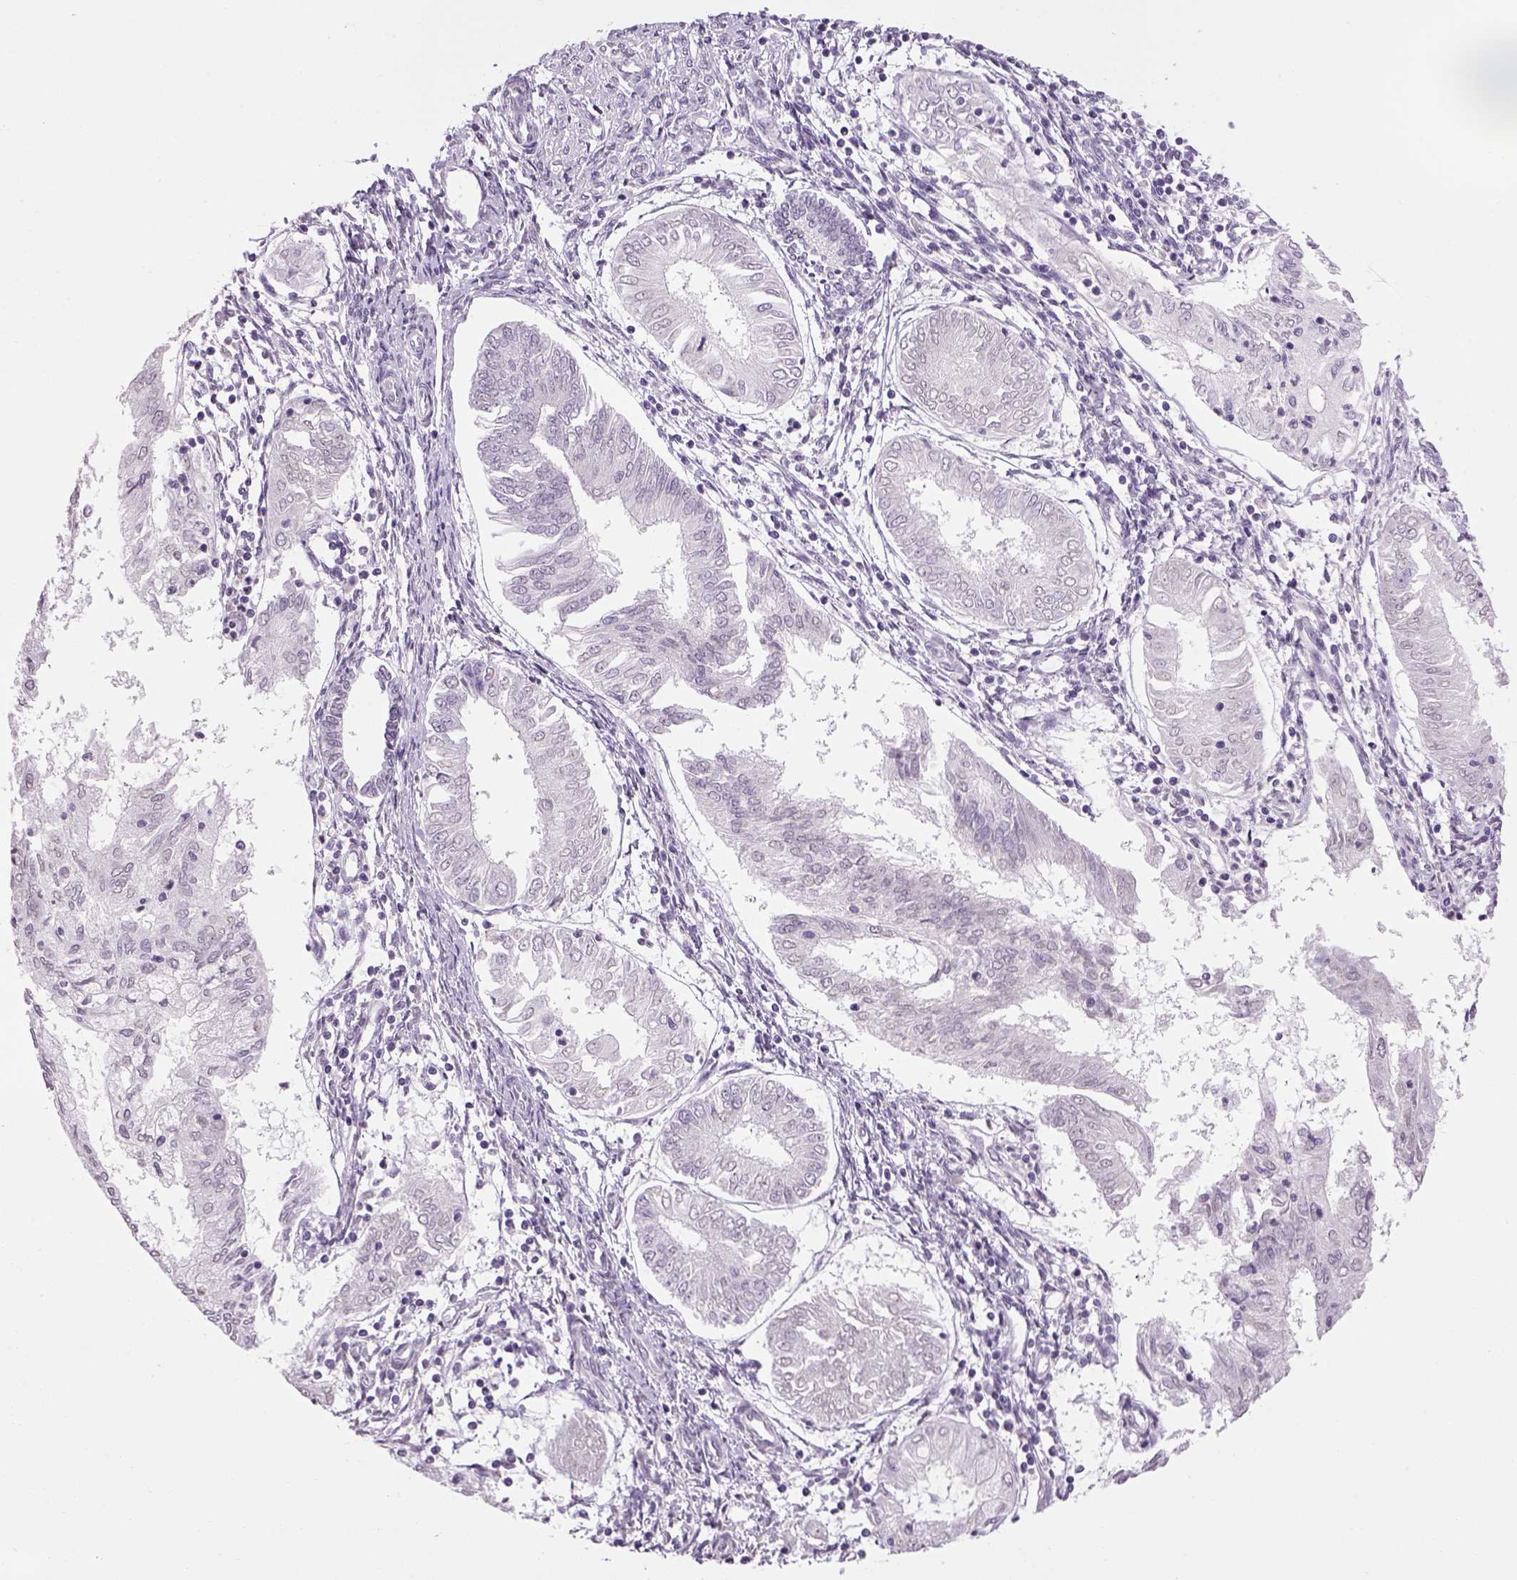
{"staining": {"intensity": "negative", "quantity": "none", "location": "none"}, "tissue": "endometrial cancer", "cell_type": "Tumor cells", "image_type": "cancer", "snomed": [{"axis": "morphology", "description": "Adenocarcinoma, NOS"}, {"axis": "topography", "description": "Endometrium"}], "caption": "Micrograph shows no significant protein expression in tumor cells of adenocarcinoma (endometrial).", "gene": "PRRT1", "patient": {"sex": "female", "age": 68}}